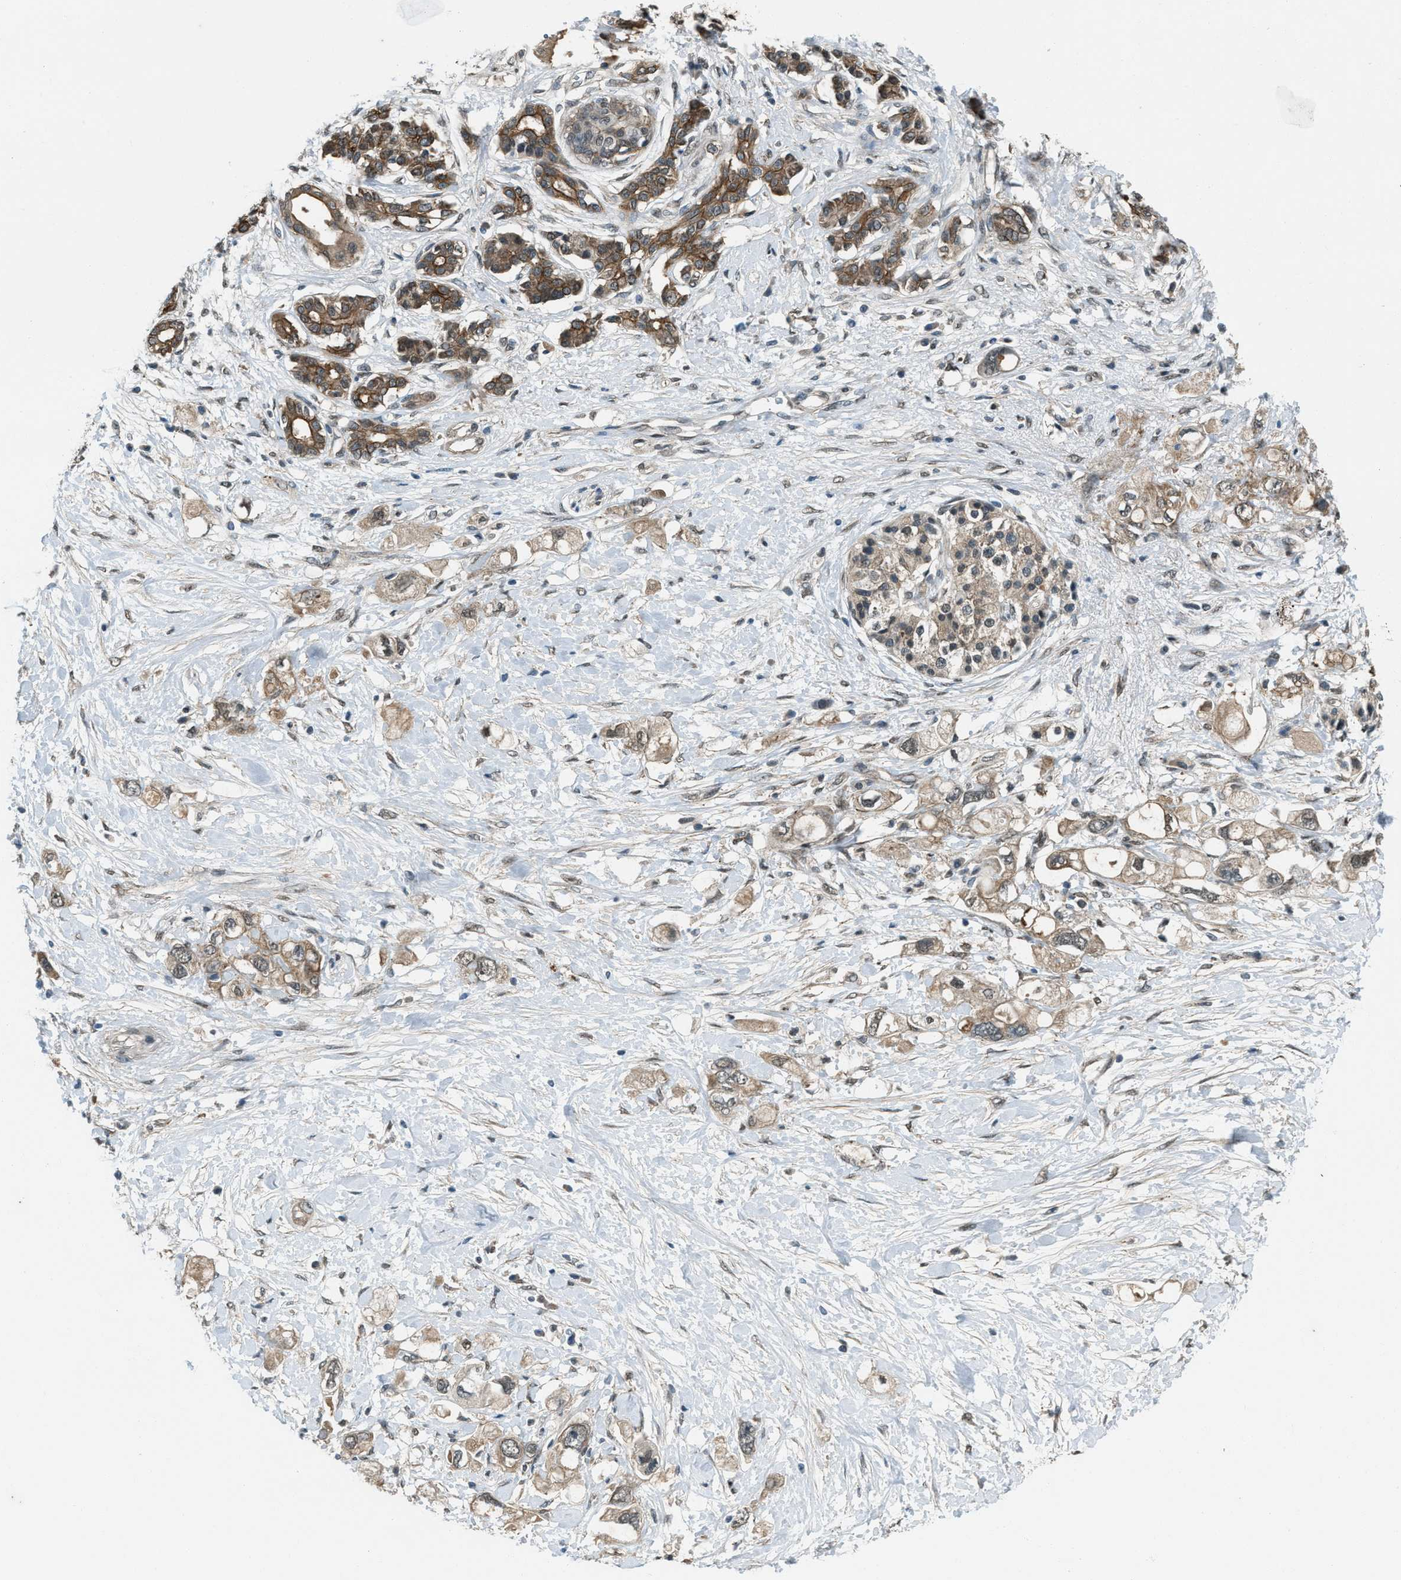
{"staining": {"intensity": "weak", "quantity": ">75%", "location": "cytoplasmic/membranous"}, "tissue": "pancreatic cancer", "cell_type": "Tumor cells", "image_type": "cancer", "snomed": [{"axis": "morphology", "description": "Adenocarcinoma, NOS"}, {"axis": "topography", "description": "Pancreas"}], "caption": "This image exhibits IHC staining of human pancreatic adenocarcinoma, with low weak cytoplasmic/membranous expression in about >75% of tumor cells.", "gene": "SVIL", "patient": {"sex": "female", "age": 56}}